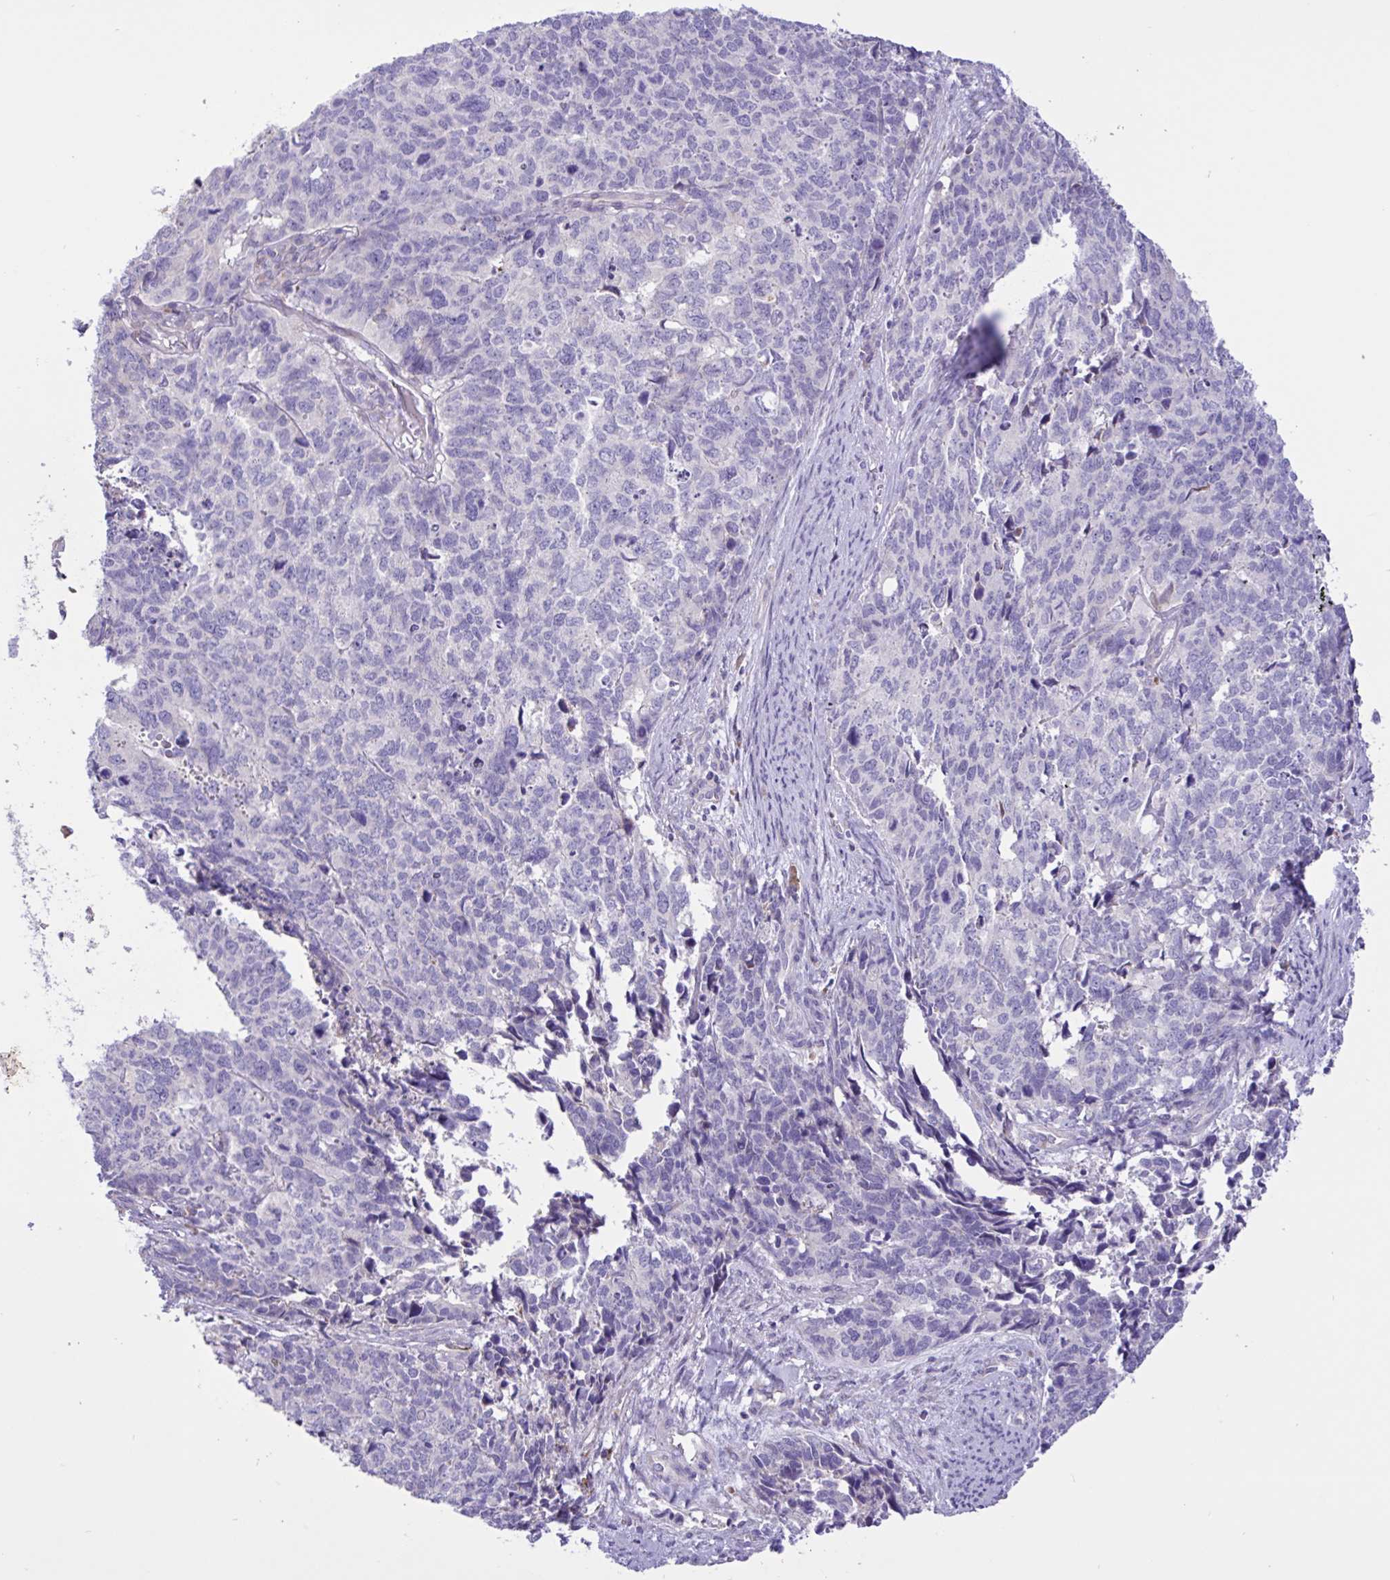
{"staining": {"intensity": "negative", "quantity": "none", "location": "none"}, "tissue": "cervical cancer", "cell_type": "Tumor cells", "image_type": "cancer", "snomed": [{"axis": "morphology", "description": "Adenocarcinoma, NOS"}, {"axis": "topography", "description": "Cervix"}], "caption": "Immunohistochemistry (IHC) of cervical adenocarcinoma demonstrates no positivity in tumor cells. (Brightfield microscopy of DAB (3,3'-diaminobenzidine) immunohistochemistry (IHC) at high magnification).", "gene": "DSC3", "patient": {"sex": "female", "age": 63}}